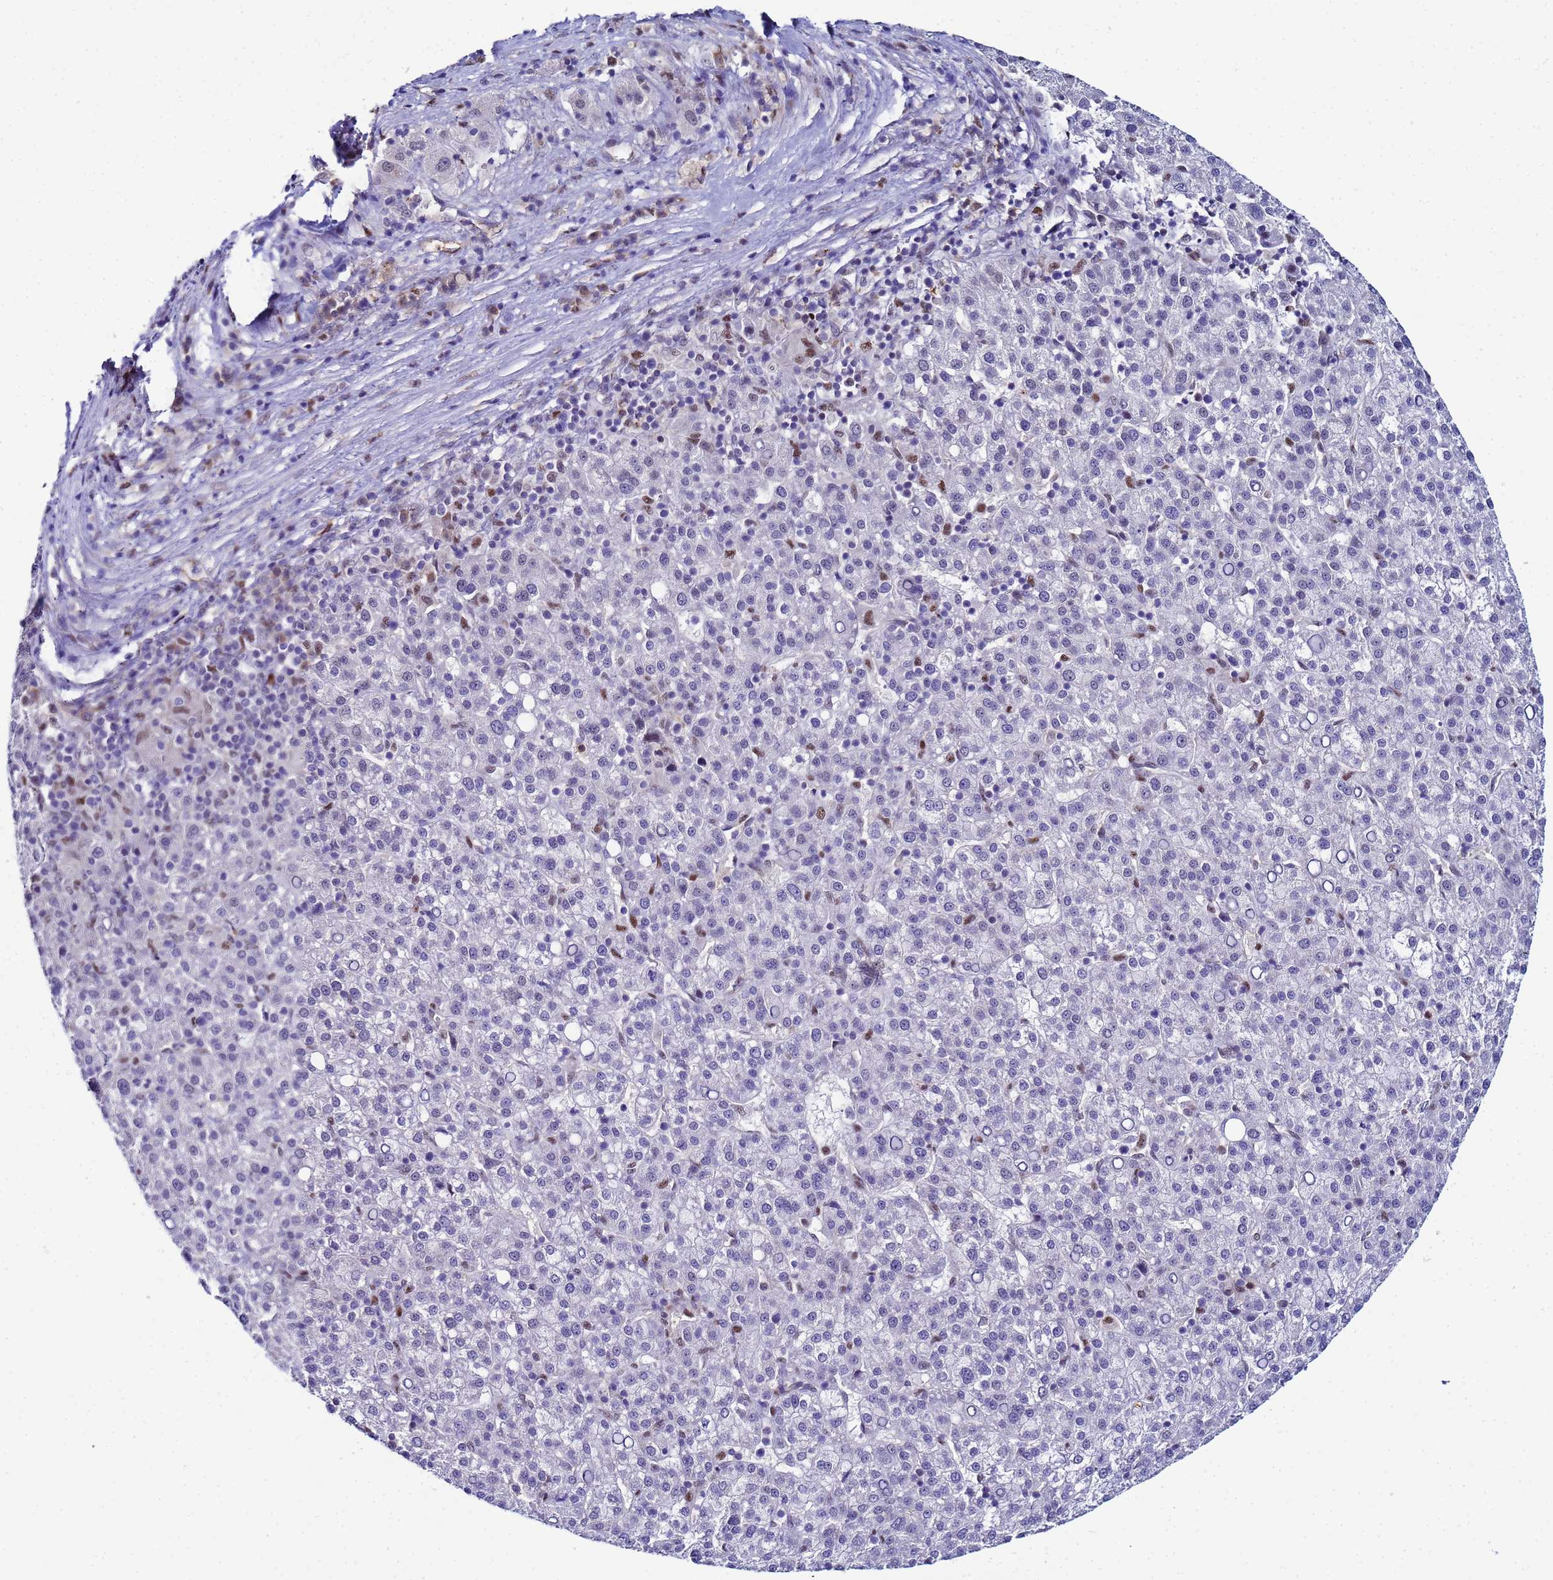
{"staining": {"intensity": "weak", "quantity": "<25%", "location": "cytoplasmic/membranous"}, "tissue": "liver cancer", "cell_type": "Tumor cells", "image_type": "cancer", "snomed": [{"axis": "morphology", "description": "Carcinoma, Hepatocellular, NOS"}, {"axis": "topography", "description": "Liver"}], "caption": "This is an immunohistochemistry micrograph of human liver hepatocellular carcinoma. There is no staining in tumor cells.", "gene": "SLC25A37", "patient": {"sex": "female", "age": 58}}